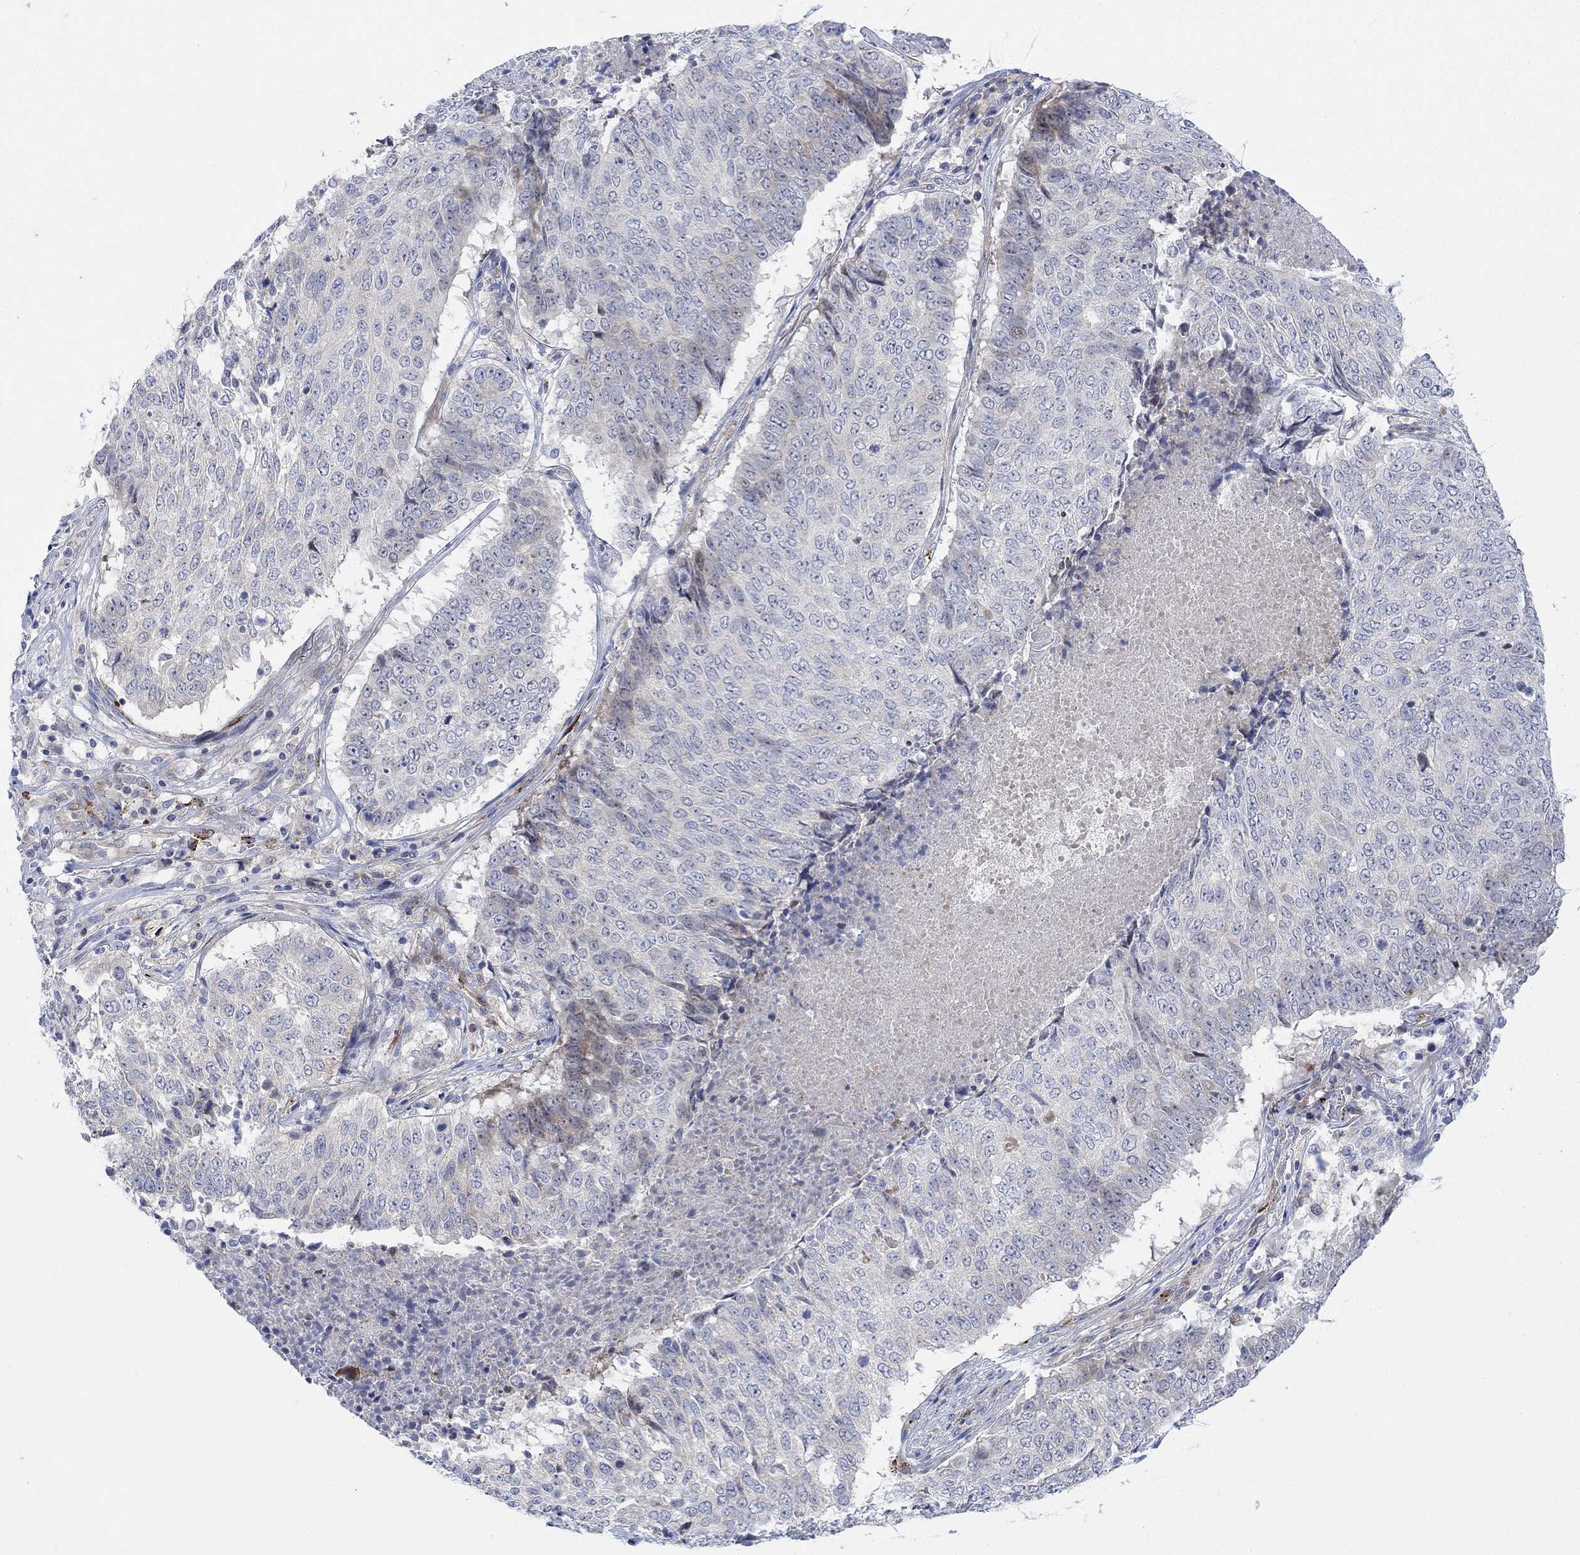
{"staining": {"intensity": "negative", "quantity": "none", "location": "none"}, "tissue": "lung cancer", "cell_type": "Tumor cells", "image_type": "cancer", "snomed": [{"axis": "morphology", "description": "Squamous cell carcinoma, NOS"}, {"axis": "topography", "description": "Lung"}], "caption": "The micrograph demonstrates no significant staining in tumor cells of lung cancer (squamous cell carcinoma). The staining is performed using DAB brown chromogen with nuclei counter-stained in using hematoxylin.", "gene": "ARSK", "patient": {"sex": "male", "age": 64}}